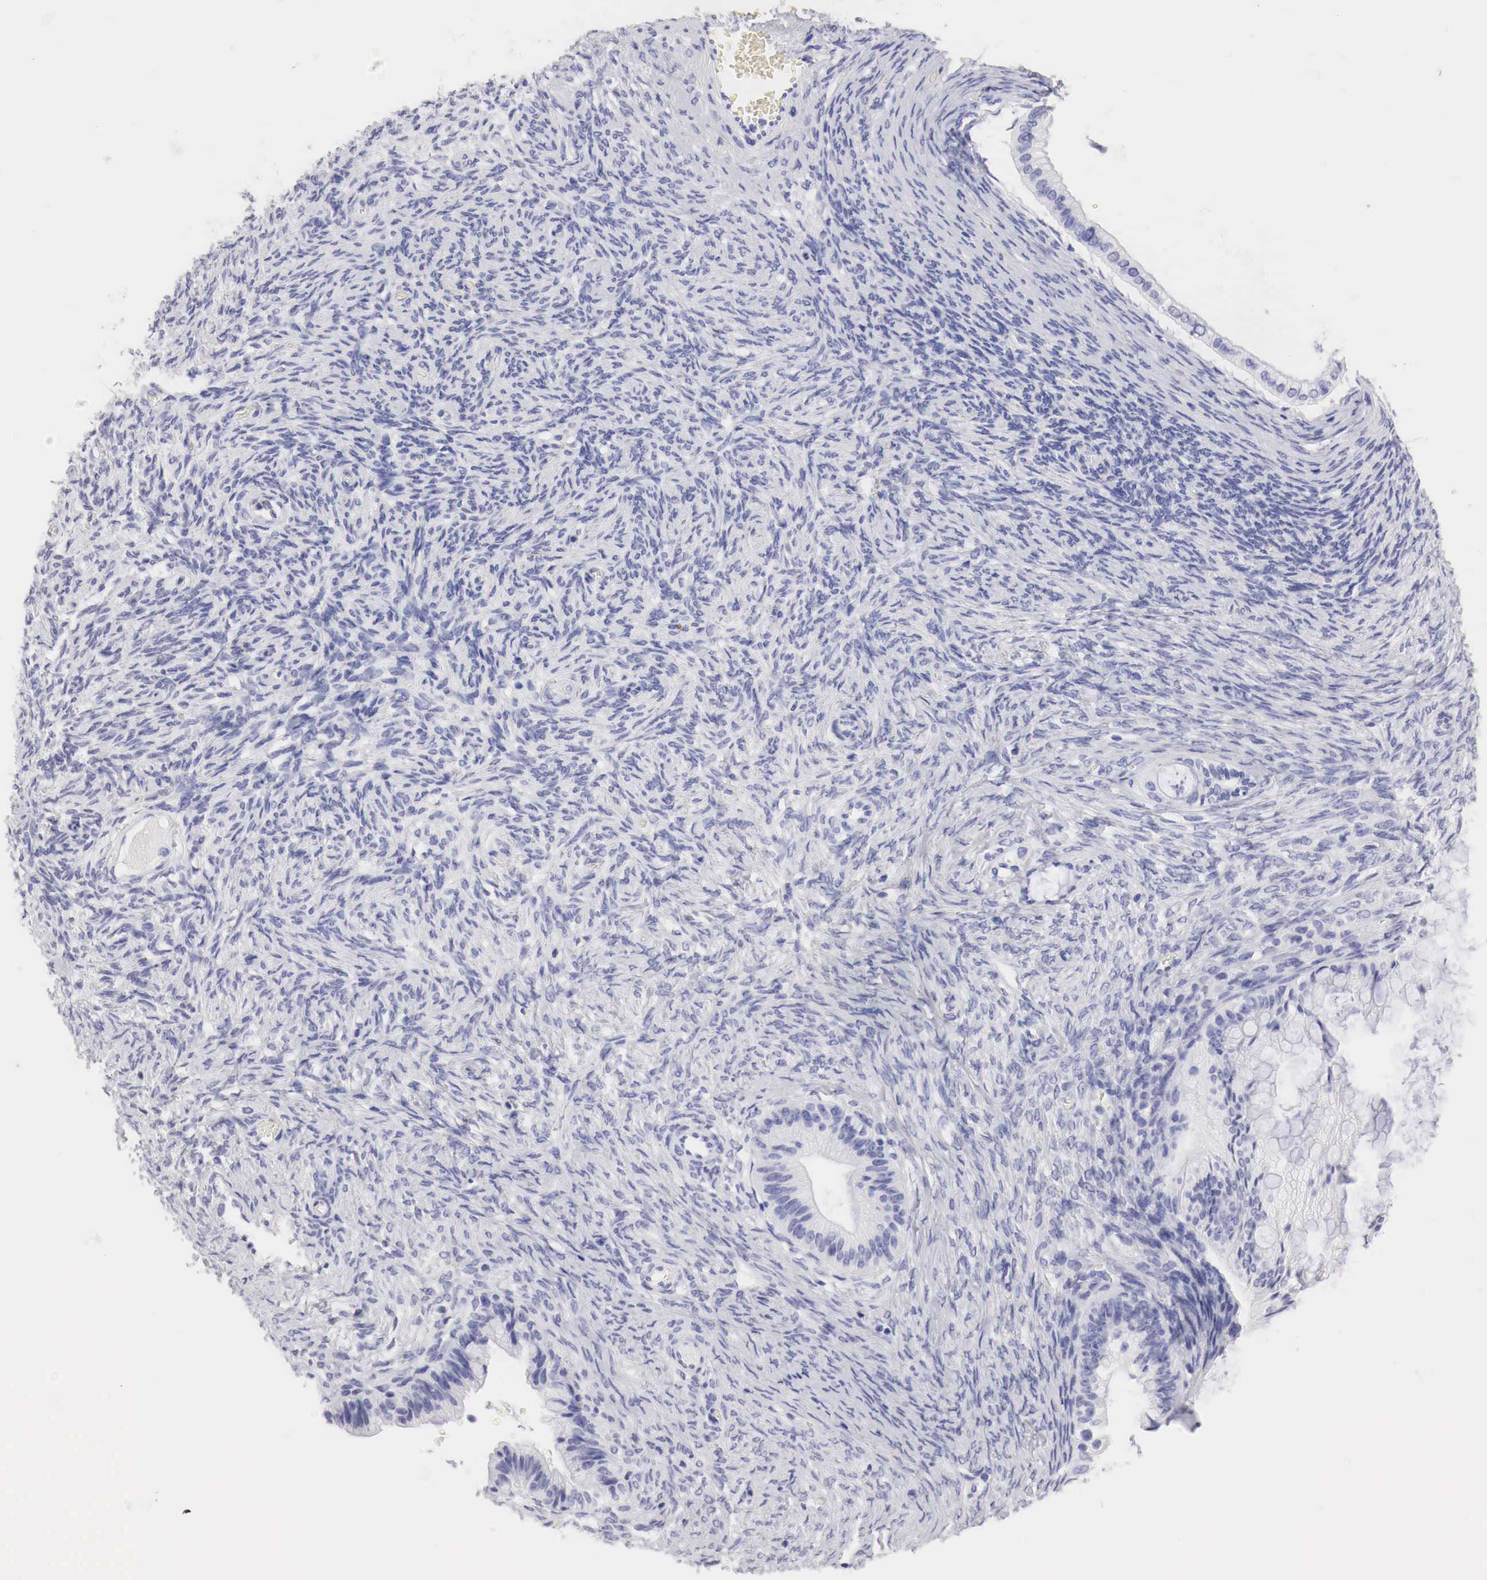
{"staining": {"intensity": "negative", "quantity": "none", "location": "none"}, "tissue": "ovarian cancer", "cell_type": "Tumor cells", "image_type": "cancer", "snomed": [{"axis": "morphology", "description": "Cystadenocarcinoma, mucinous, NOS"}, {"axis": "topography", "description": "Ovary"}], "caption": "This is an IHC image of ovarian mucinous cystadenocarcinoma. There is no staining in tumor cells.", "gene": "TYR", "patient": {"sex": "female", "age": 57}}